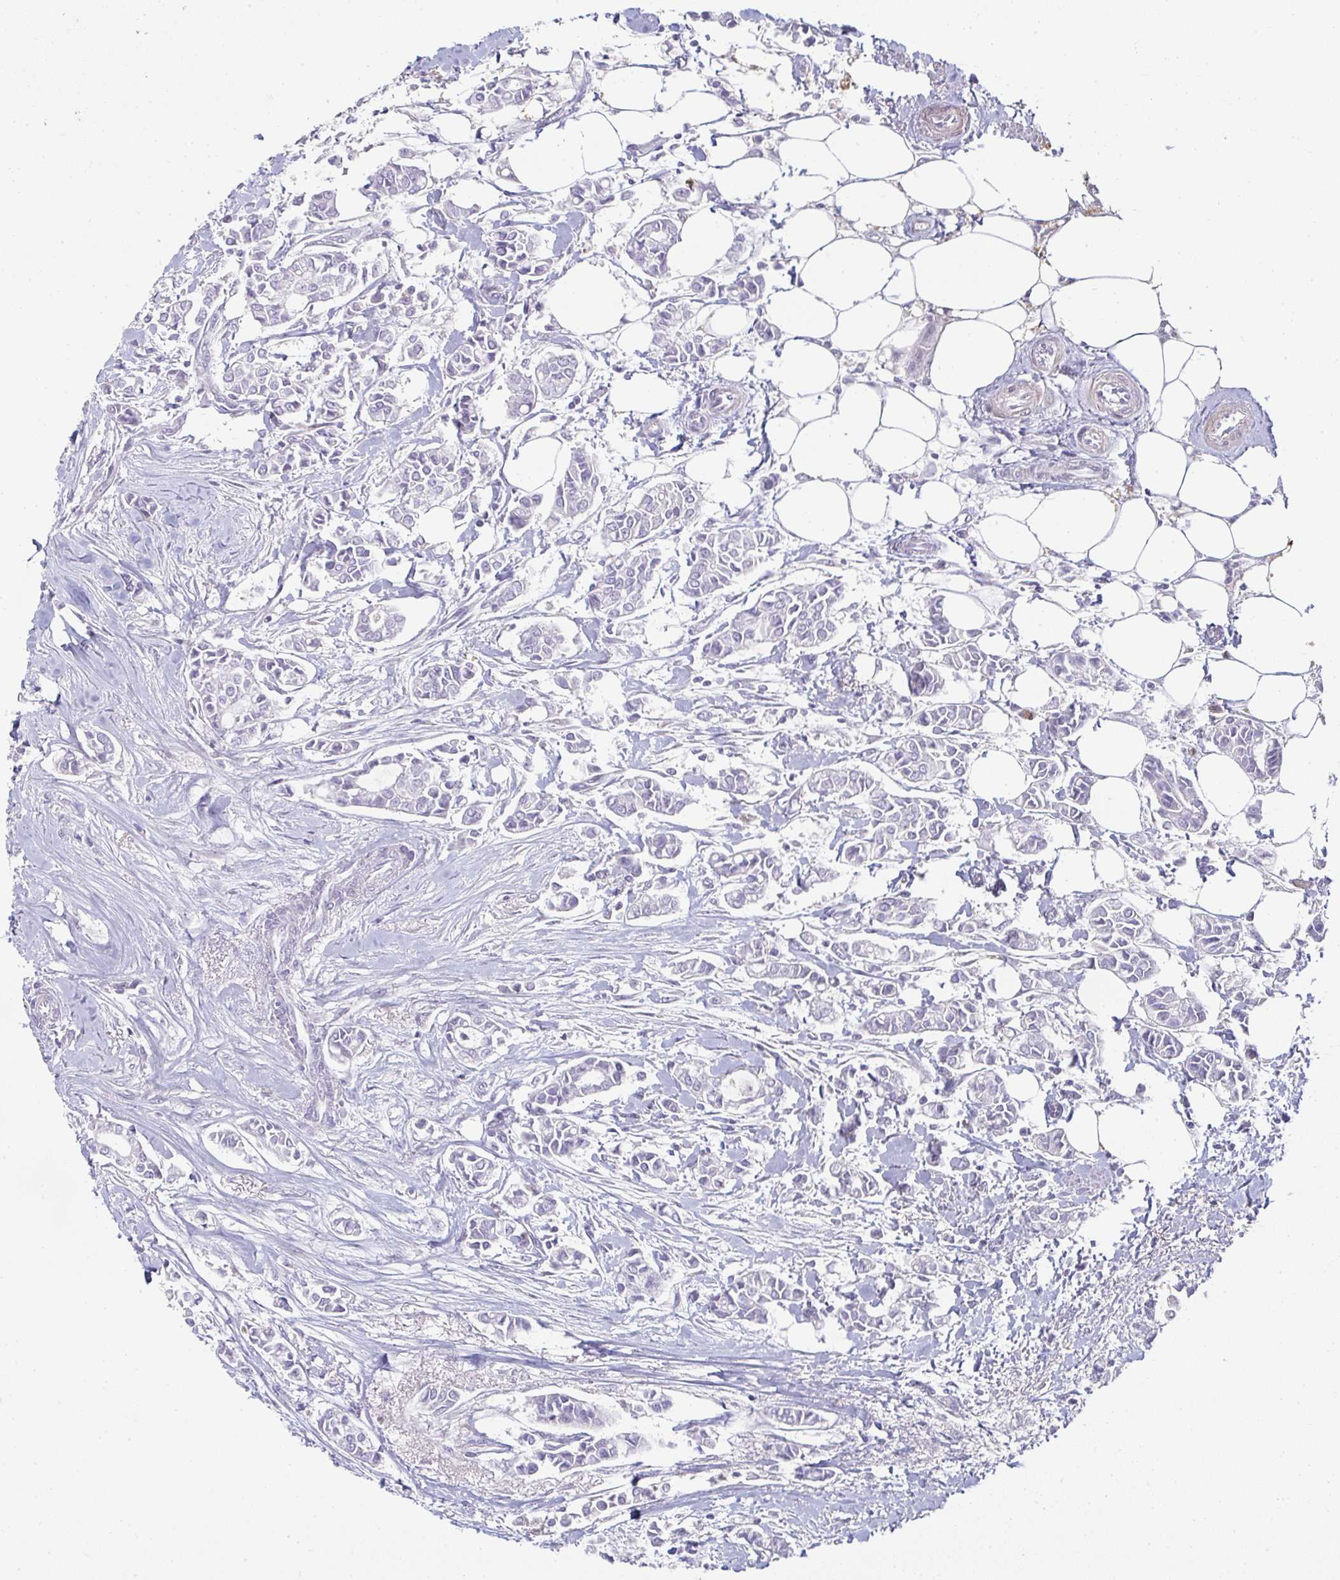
{"staining": {"intensity": "negative", "quantity": "none", "location": "none"}, "tissue": "breast cancer", "cell_type": "Tumor cells", "image_type": "cancer", "snomed": [{"axis": "morphology", "description": "Duct carcinoma"}, {"axis": "topography", "description": "Breast"}], "caption": "Protein analysis of breast cancer (invasive ductal carcinoma) exhibits no significant staining in tumor cells. Brightfield microscopy of immunohistochemistry stained with DAB (brown) and hematoxylin (blue), captured at high magnification.", "gene": "A1CF", "patient": {"sex": "female", "age": 84}}